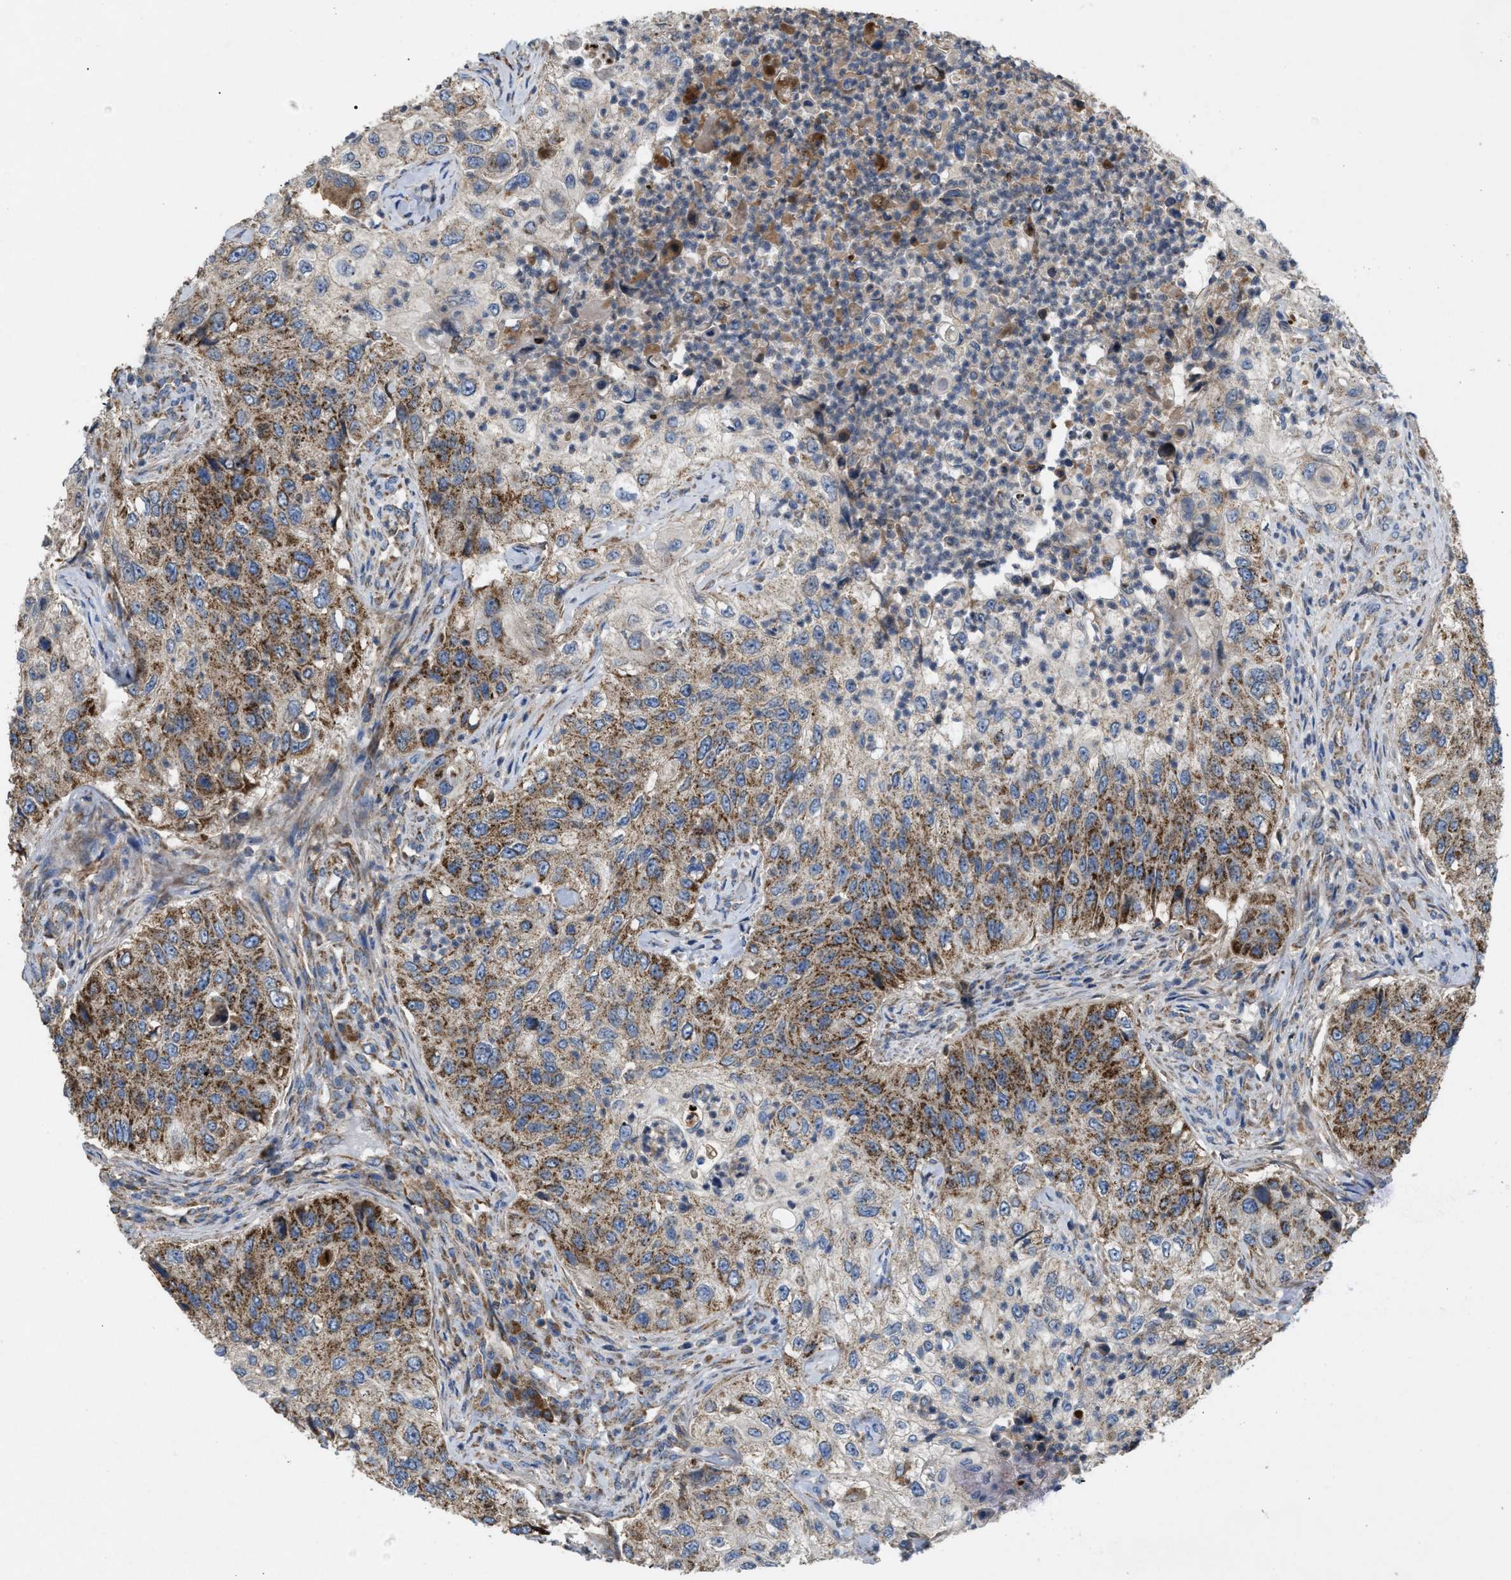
{"staining": {"intensity": "moderate", "quantity": "25%-75%", "location": "cytoplasmic/membranous"}, "tissue": "urothelial cancer", "cell_type": "Tumor cells", "image_type": "cancer", "snomed": [{"axis": "morphology", "description": "Urothelial carcinoma, High grade"}, {"axis": "topography", "description": "Urinary bladder"}], "caption": "The immunohistochemical stain labels moderate cytoplasmic/membranous expression in tumor cells of urothelial cancer tissue.", "gene": "TACO1", "patient": {"sex": "female", "age": 60}}